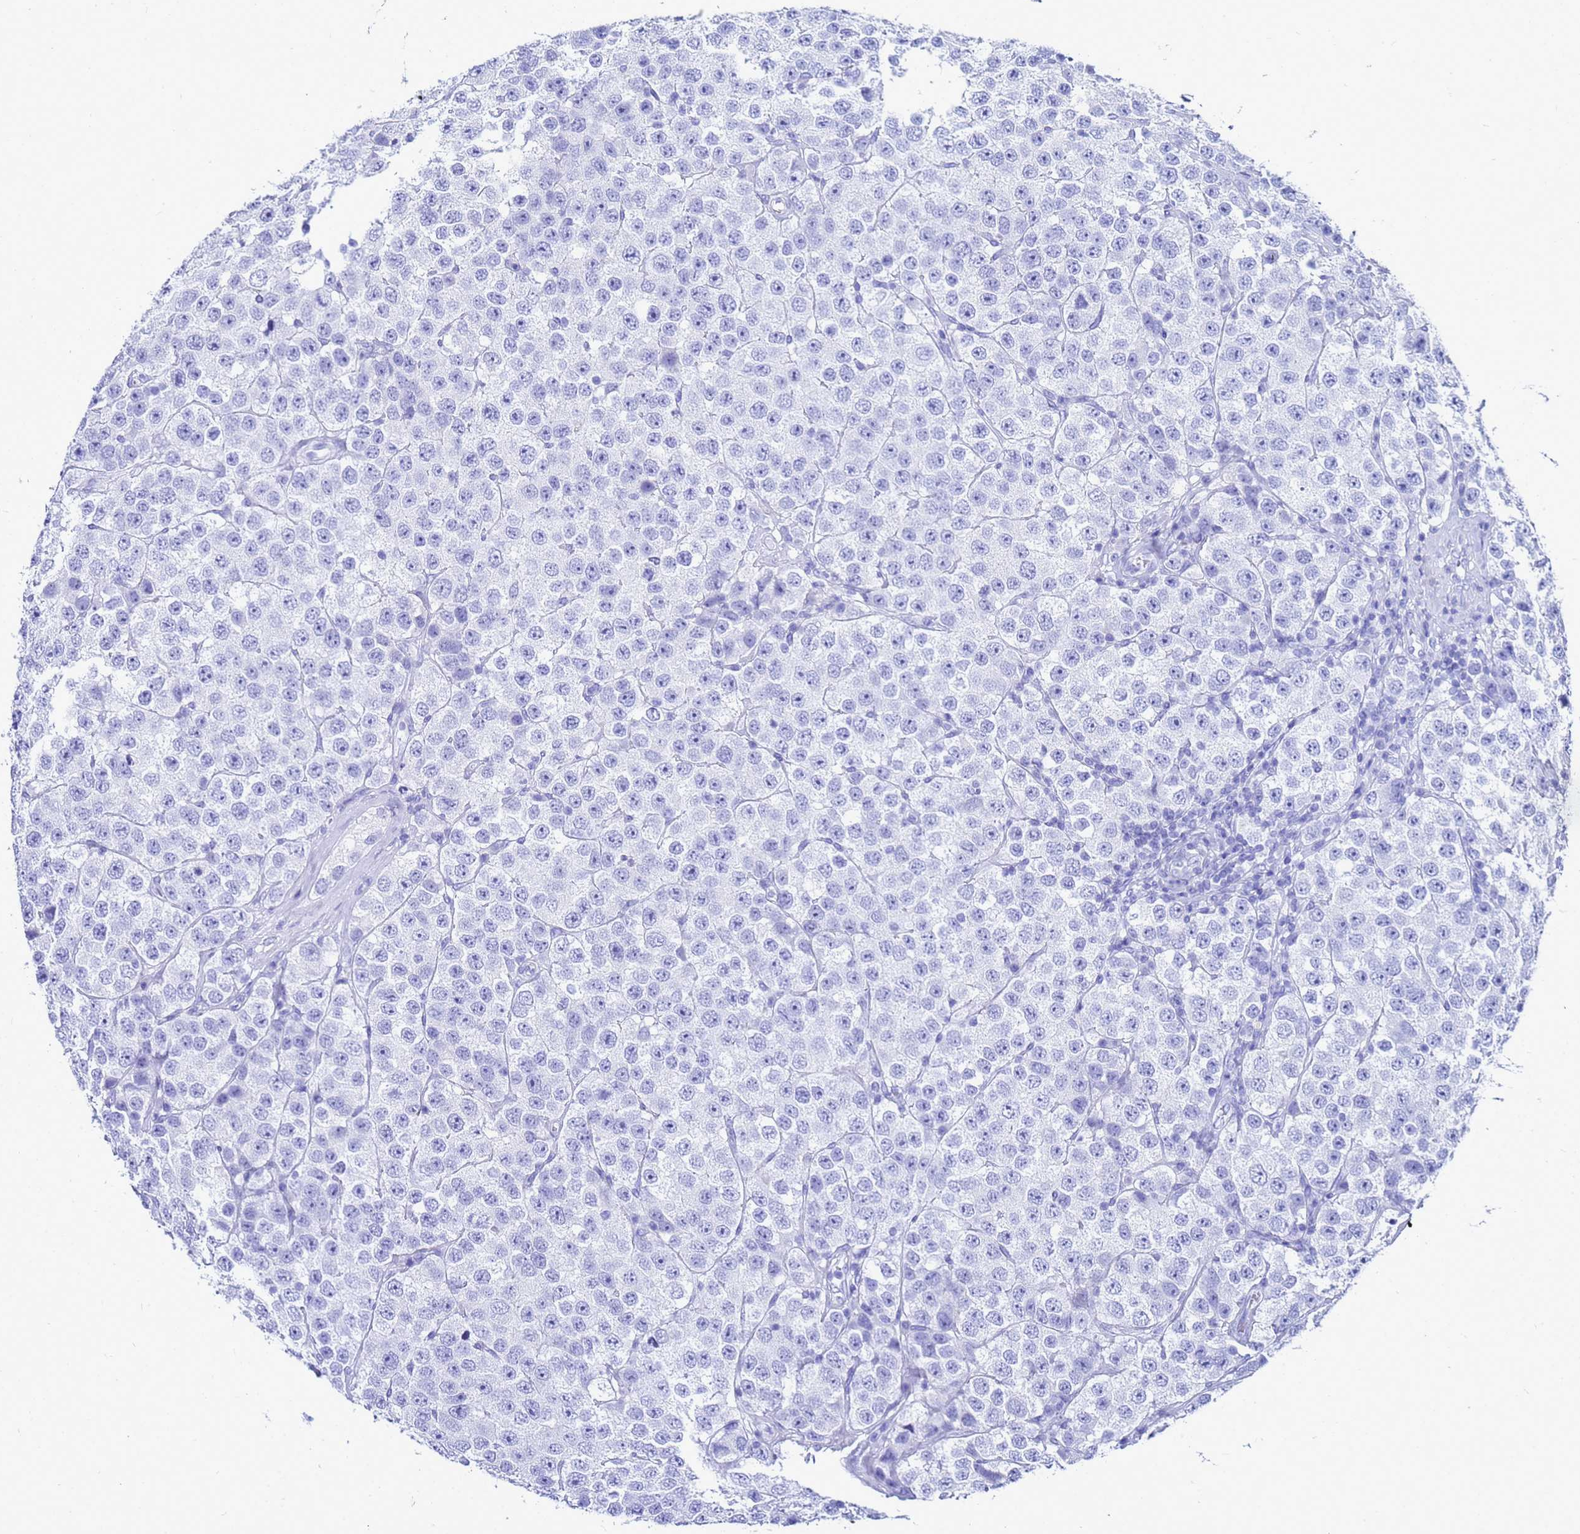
{"staining": {"intensity": "negative", "quantity": "none", "location": "none"}, "tissue": "testis cancer", "cell_type": "Tumor cells", "image_type": "cancer", "snomed": [{"axis": "morphology", "description": "Seminoma, NOS"}, {"axis": "topography", "description": "Testis"}], "caption": "This is an IHC photomicrograph of testis cancer (seminoma). There is no positivity in tumor cells.", "gene": "CKB", "patient": {"sex": "male", "age": 28}}